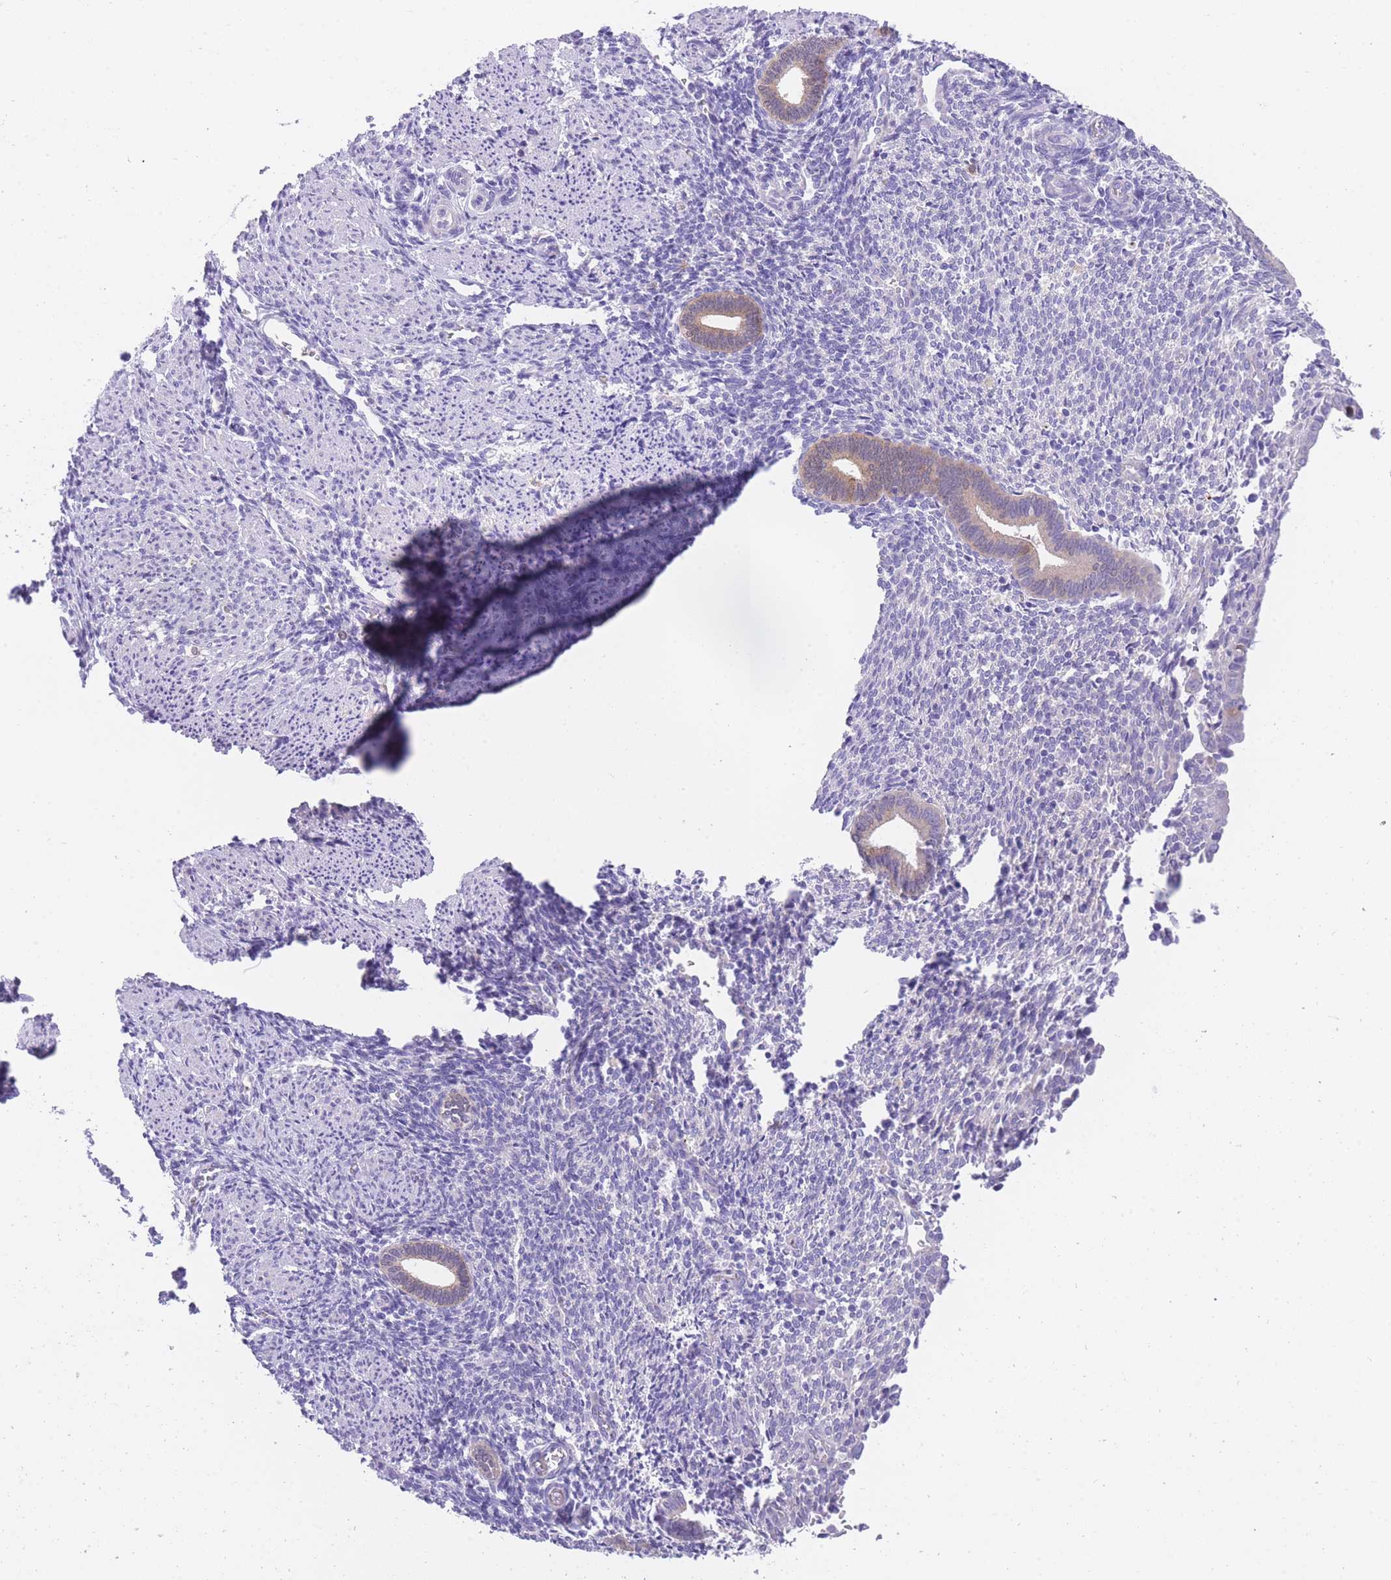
{"staining": {"intensity": "negative", "quantity": "none", "location": "none"}, "tissue": "endometrium", "cell_type": "Cells in endometrial stroma", "image_type": "normal", "snomed": [{"axis": "morphology", "description": "Normal tissue, NOS"}, {"axis": "topography", "description": "Endometrium"}], "caption": "Immunohistochemical staining of benign endometrium exhibits no significant staining in cells in endometrial stroma. The staining was performed using DAB to visualize the protein expression in brown, while the nuclei were stained in blue with hematoxylin (Magnification: 20x).", "gene": "QTRT1", "patient": {"sex": "female", "age": 32}}